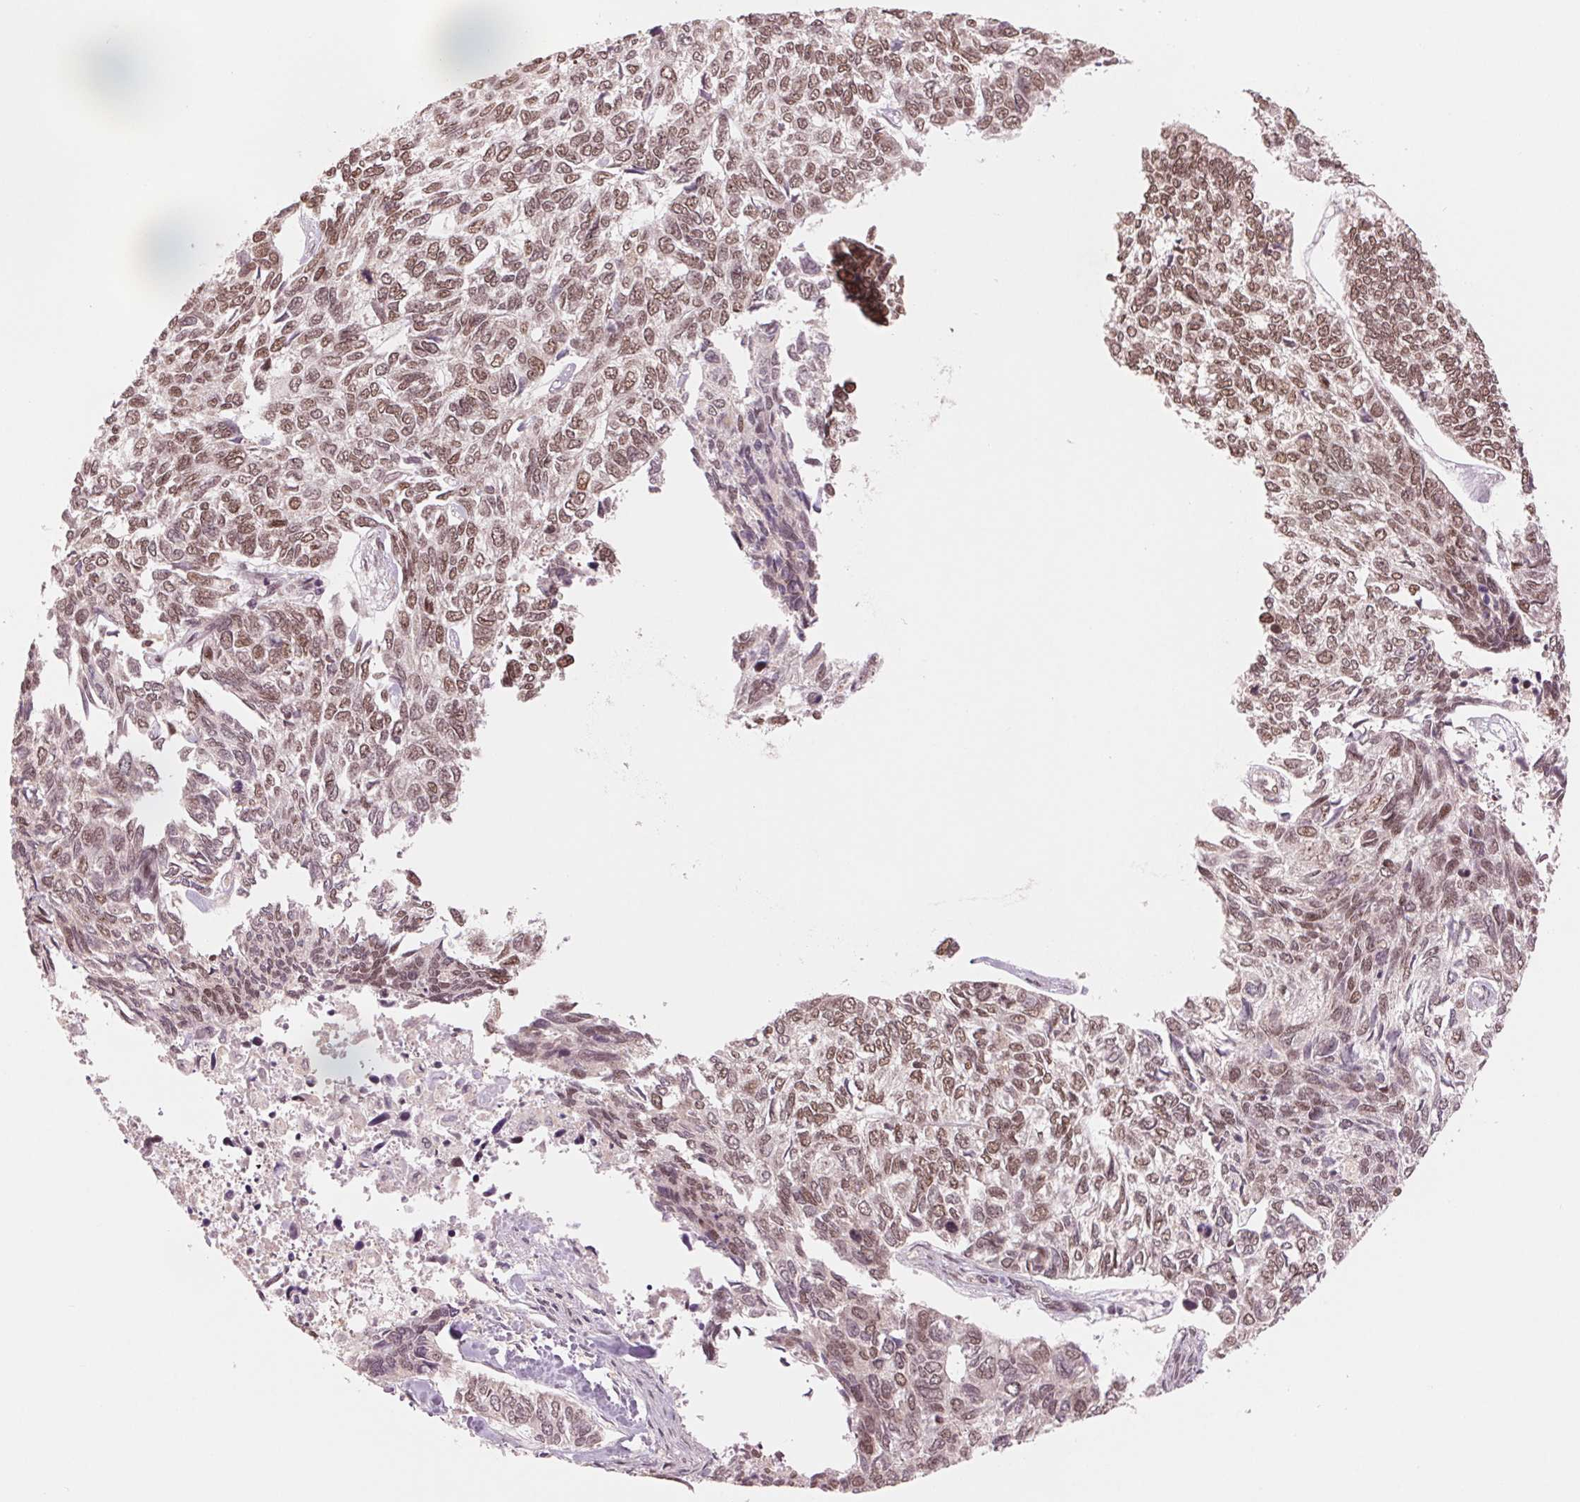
{"staining": {"intensity": "moderate", "quantity": ">75%", "location": "nuclear"}, "tissue": "skin cancer", "cell_type": "Tumor cells", "image_type": "cancer", "snomed": [{"axis": "morphology", "description": "Basal cell carcinoma"}, {"axis": "topography", "description": "Skin"}], "caption": "A photomicrograph of human skin cancer (basal cell carcinoma) stained for a protein demonstrates moderate nuclear brown staining in tumor cells.", "gene": "TTLL9", "patient": {"sex": "female", "age": 65}}